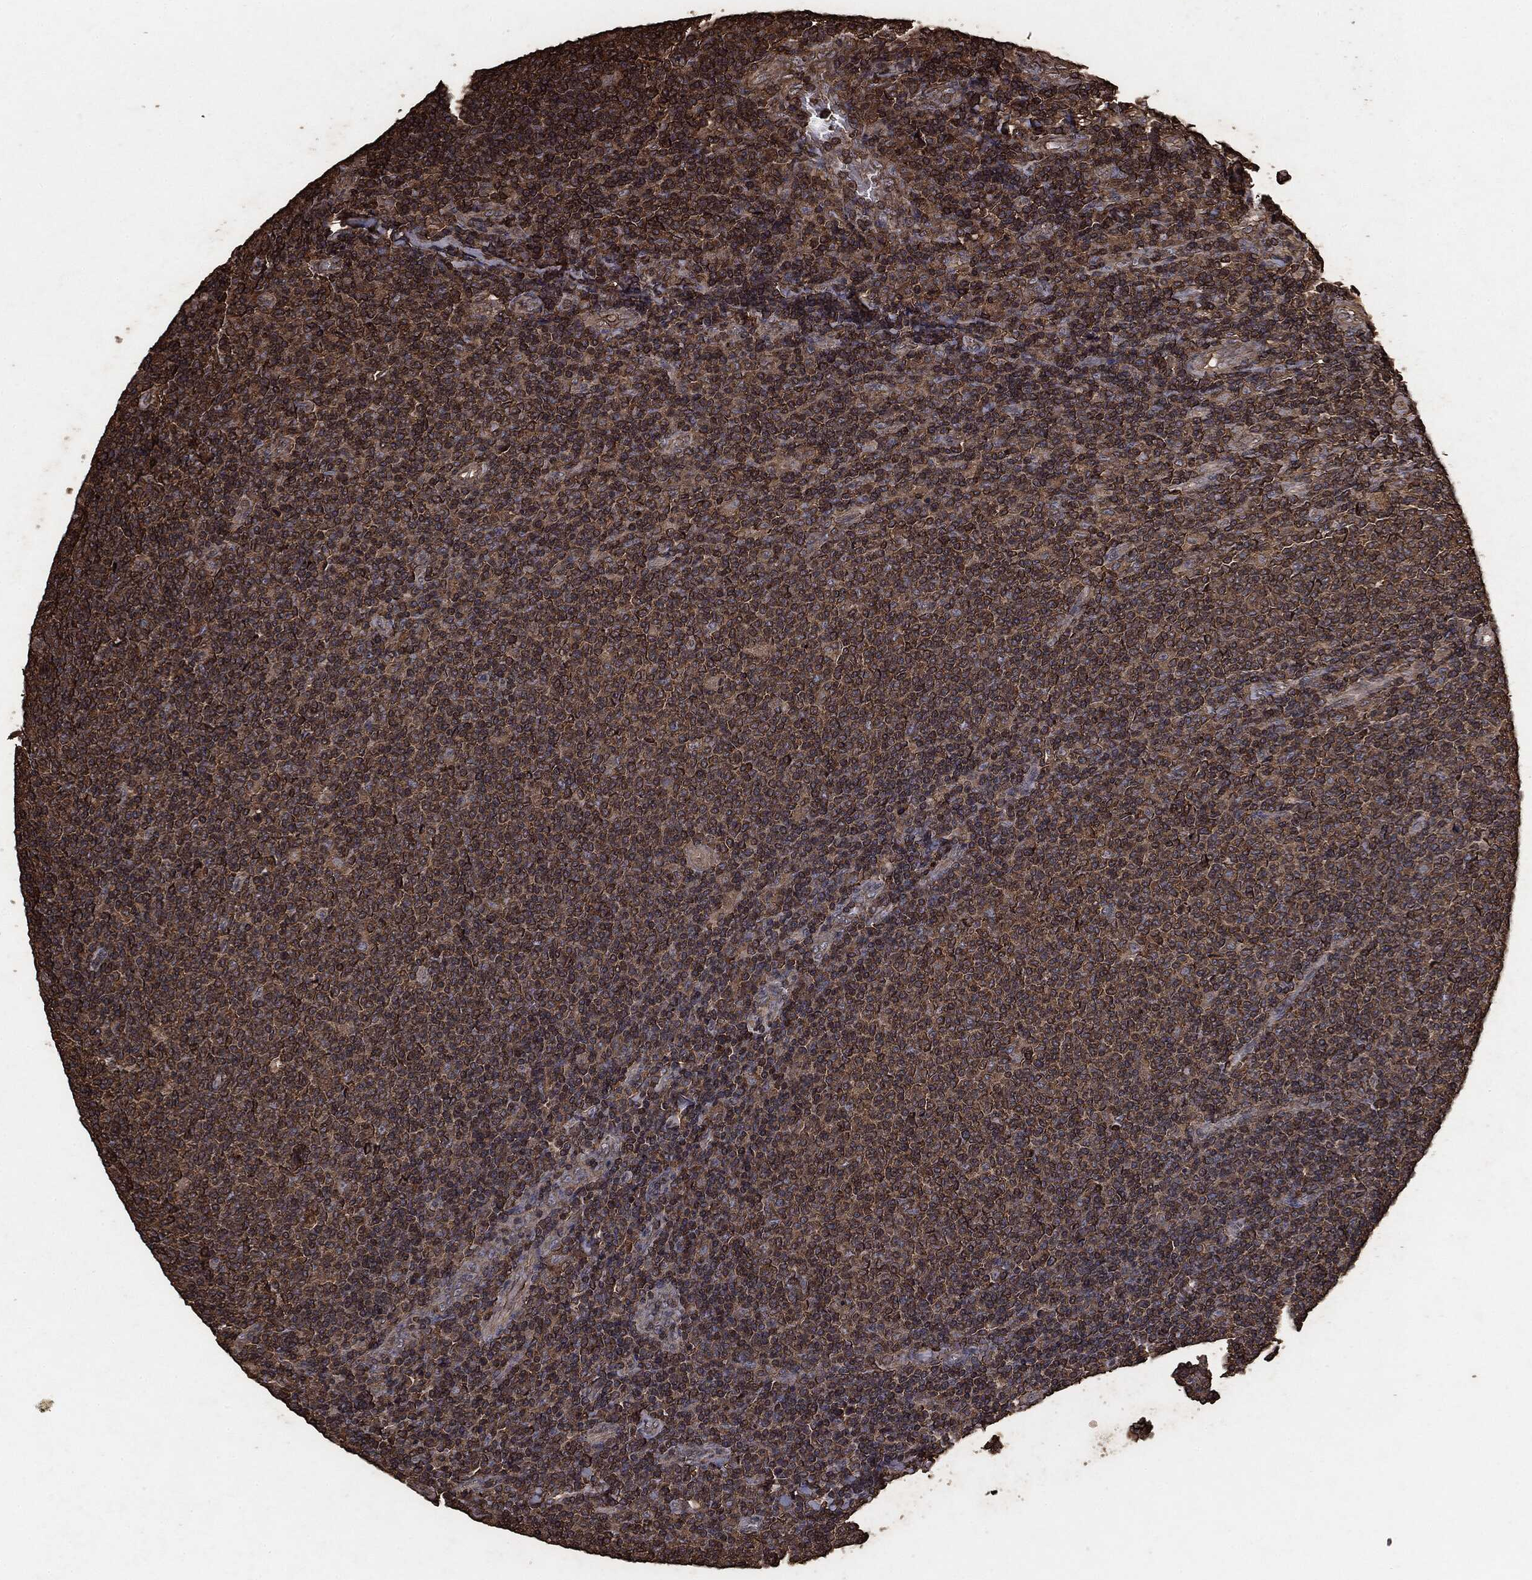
{"staining": {"intensity": "moderate", "quantity": ">75%", "location": "cytoplasmic/membranous"}, "tissue": "lymphoma", "cell_type": "Tumor cells", "image_type": "cancer", "snomed": [{"axis": "morphology", "description": "Malignant lymphoma, non-Hodgkin's type, Low grade"}, {"axis": "topography", "description": "Lymph node"}], "caption": "Immunohistochemical staining of lymphoma exhibits moderate cytoplasmic/membranous protein positivity in about >75% of tumor cells.", "gene": "MTOR", "patient": {"sex": "male", "age": 52}}